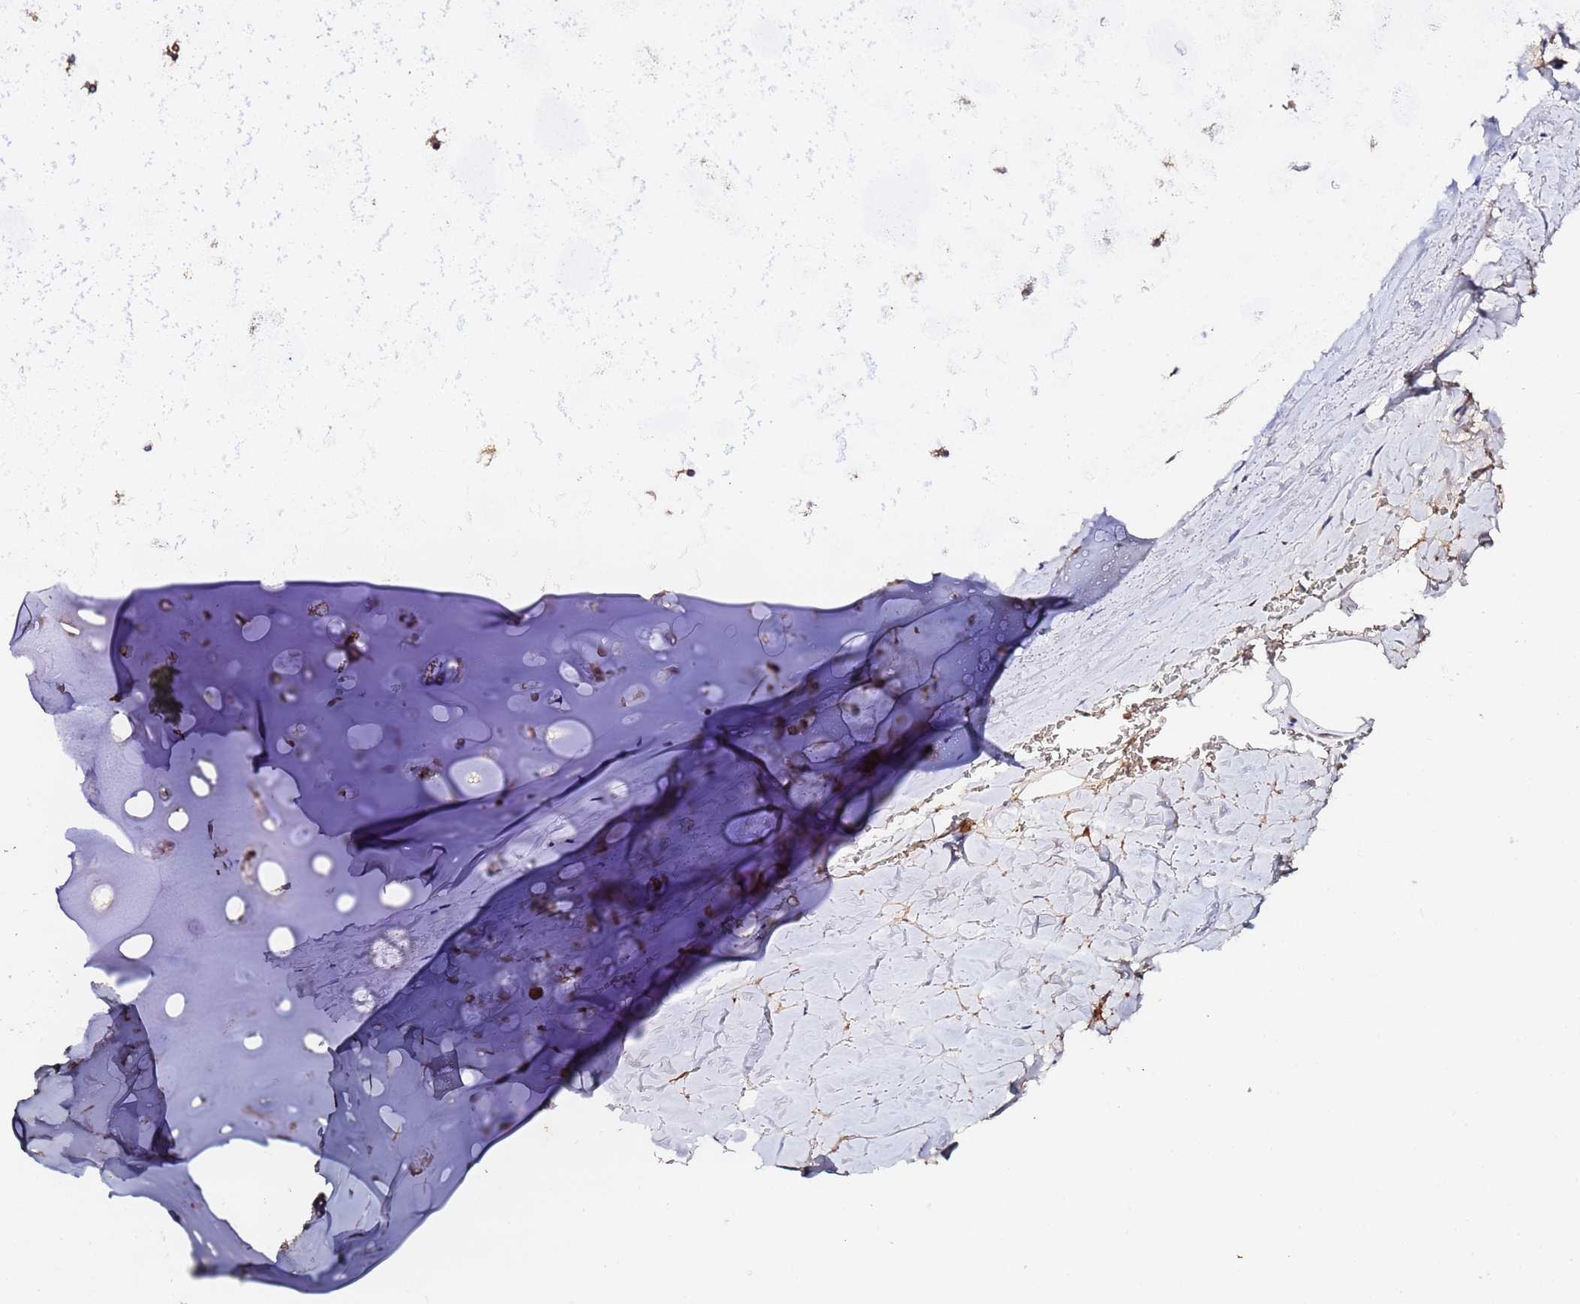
{"staining": {"intensity": "moderate", "quantity": ">75%", "location": "cytoplasmic/membranous"}, "tissue": "soft tissue", "cell_type": "Chondrocytes", "image_type": "normal", "snomed": [{"axis": "morphology", "description": "Normal tissue, NOS"}, {"axis": "topography", "description": "Cartilage tissue"}], "caption": "Immunohistochemical staining of normal human soft tissue shows medium levels of moderate cytoplasmic/membranous positivity in about >75% of chondrocytes. (Stains: DAB in brown, nuclei in blue, Microscopy: brightfield microscopy at high magnification).", "gene": "MTERF1", "patient": {"sex": "male", "age": 66}}